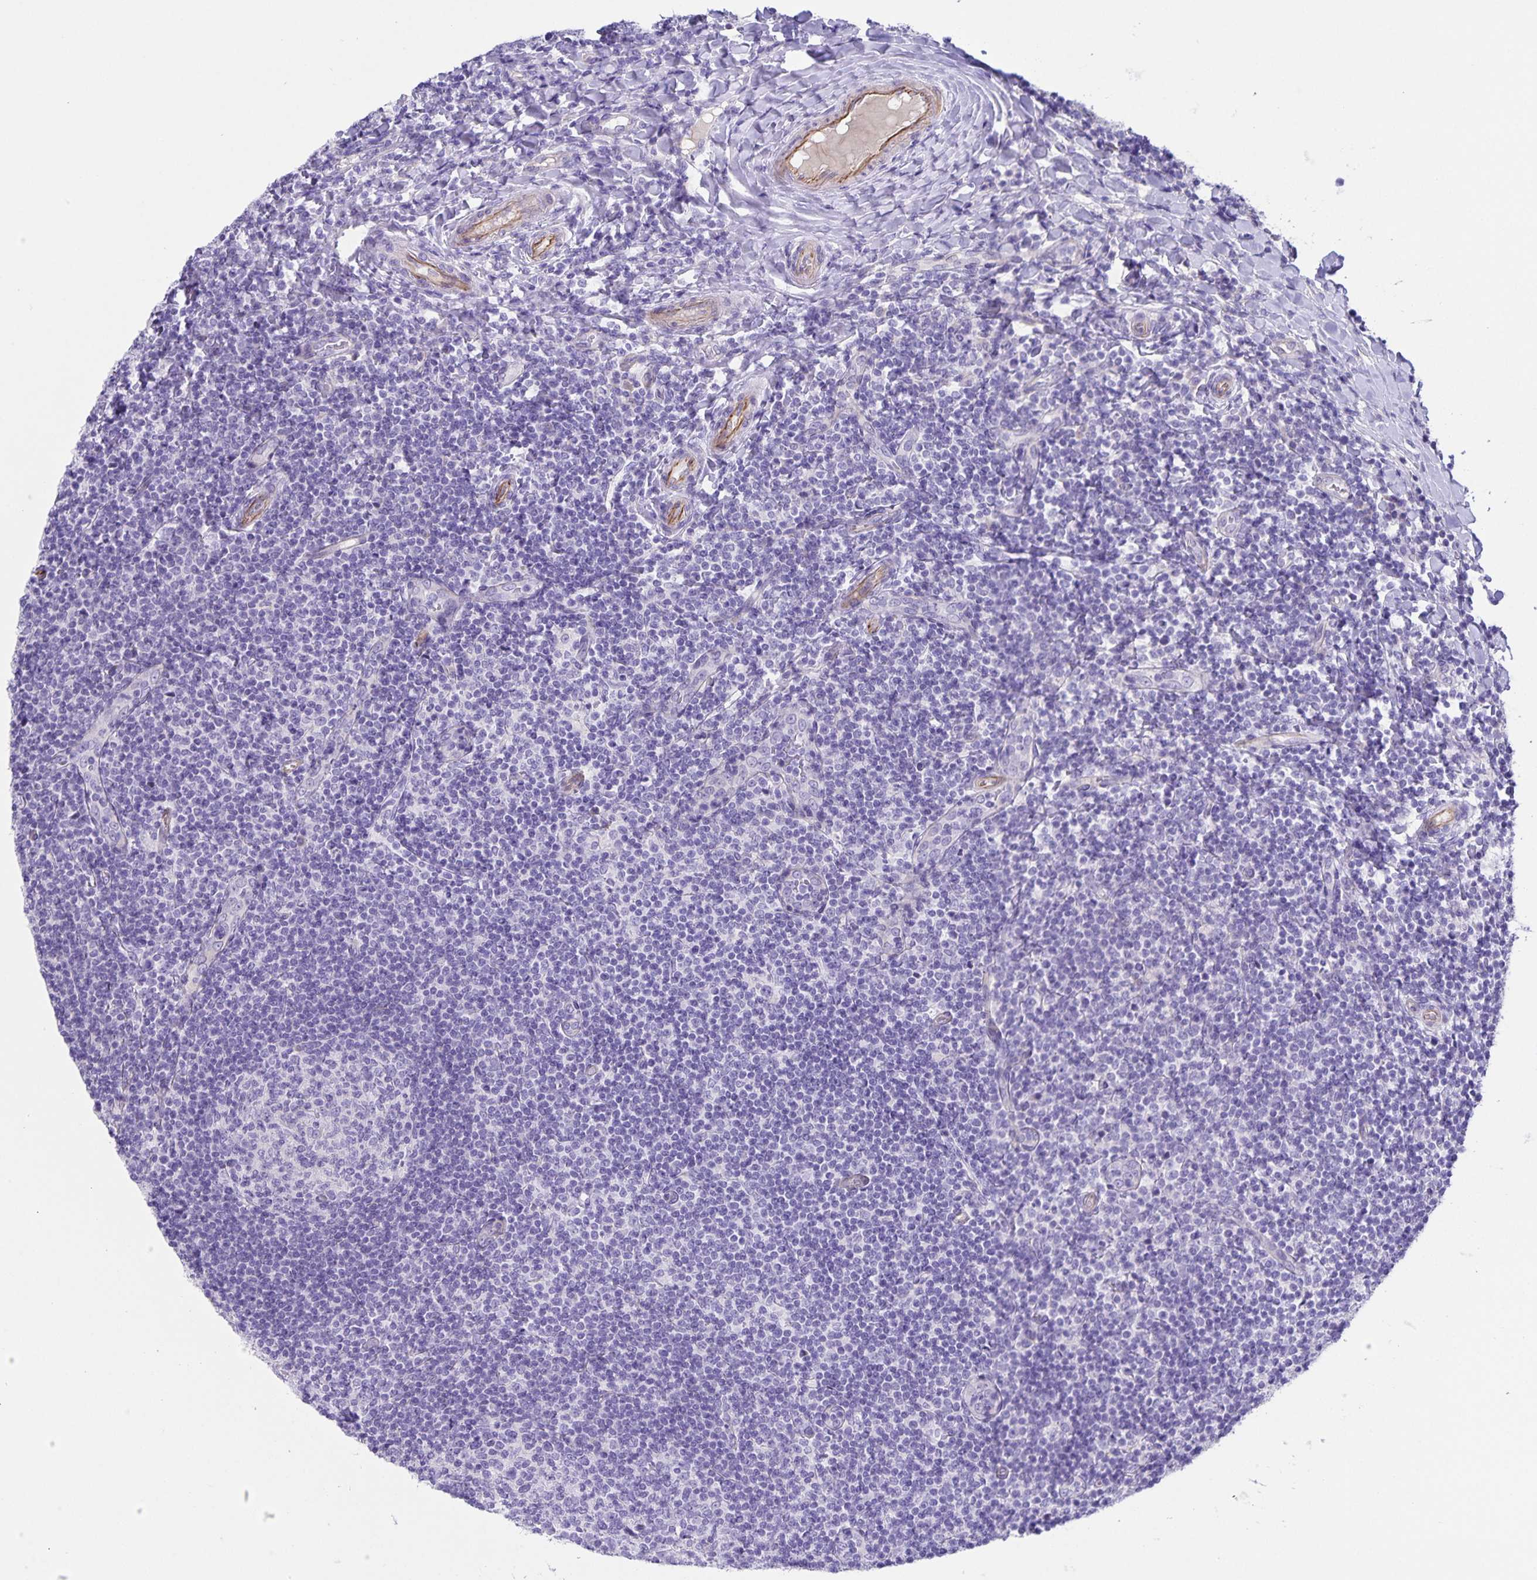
{"staining": {"intensity": "negative", "quantity": "none", "location": "none"}, "tissue": "tonsil", "cell_type": "Germinal center cells", "image_type": "normal", "snomed": [{"axis": "morphology", "description": "Normal tissue, NOS"}, {"axis": "topography", "description": "Tonsil"}], "caption": "Histopathology image shows no protein staining in germinal center cells of unremarkable tonsil.", "gene": "UBQLN3", "patient": {"sex": "female", "age": 10}}